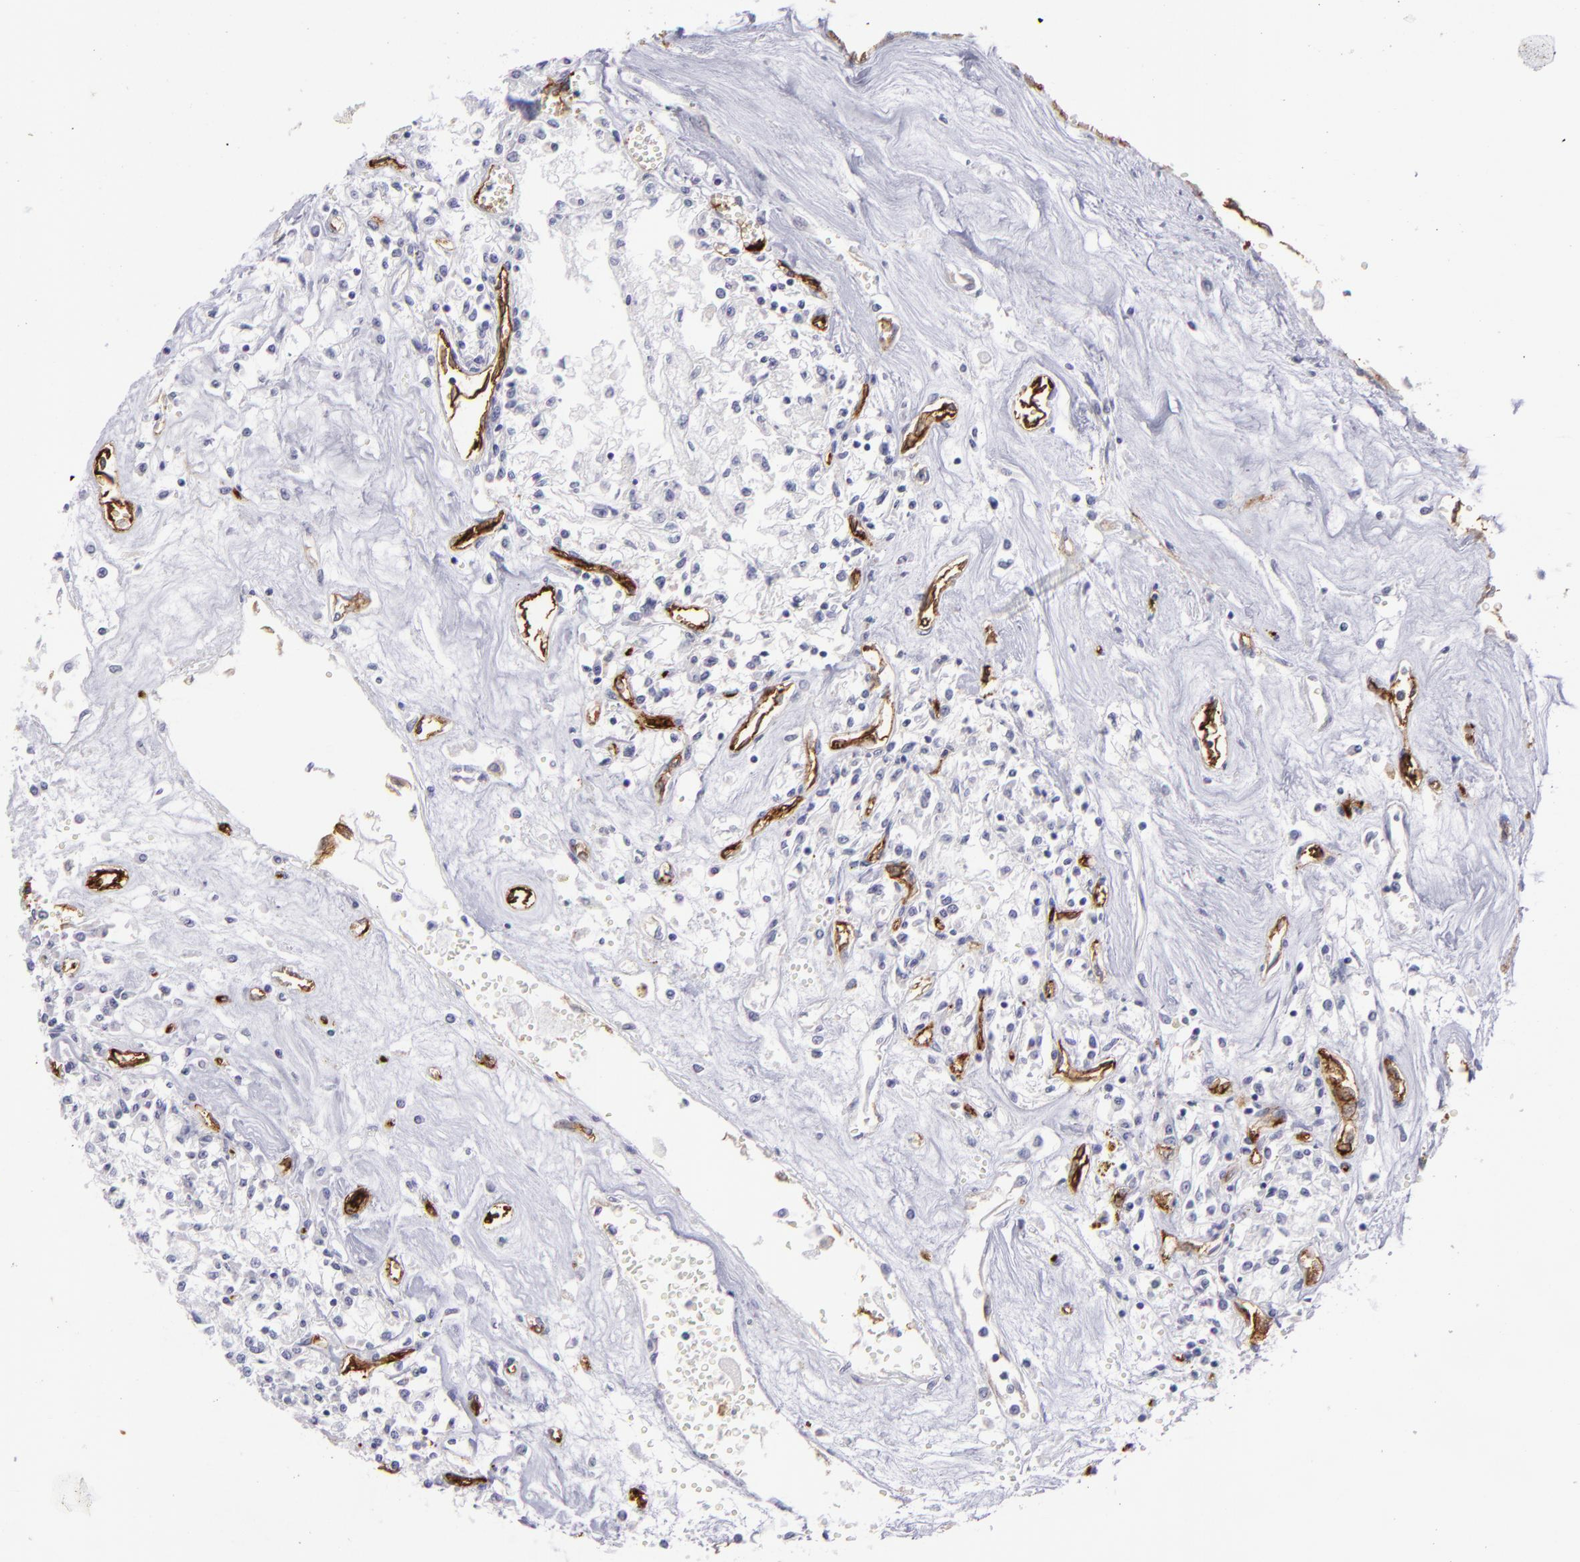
{"staining": {"intensity": "negative", "quantity": "none", "location": "none"}, "tissue": "renal cancer", "cell_type": "Tumor cells", "image_type": "cancer", "snomed": [{"axis": "morphology", "description": "Adenocarcinoma, NOS"}, {"axis": "topography", "description": "Kidney"}], "caption": "Immunohistochemical staining of adenocarcinoma (renal) reveals no significant expression in tumor cells.", "gene": "ACE", "patient": {"sex": "male", "age": 78}}